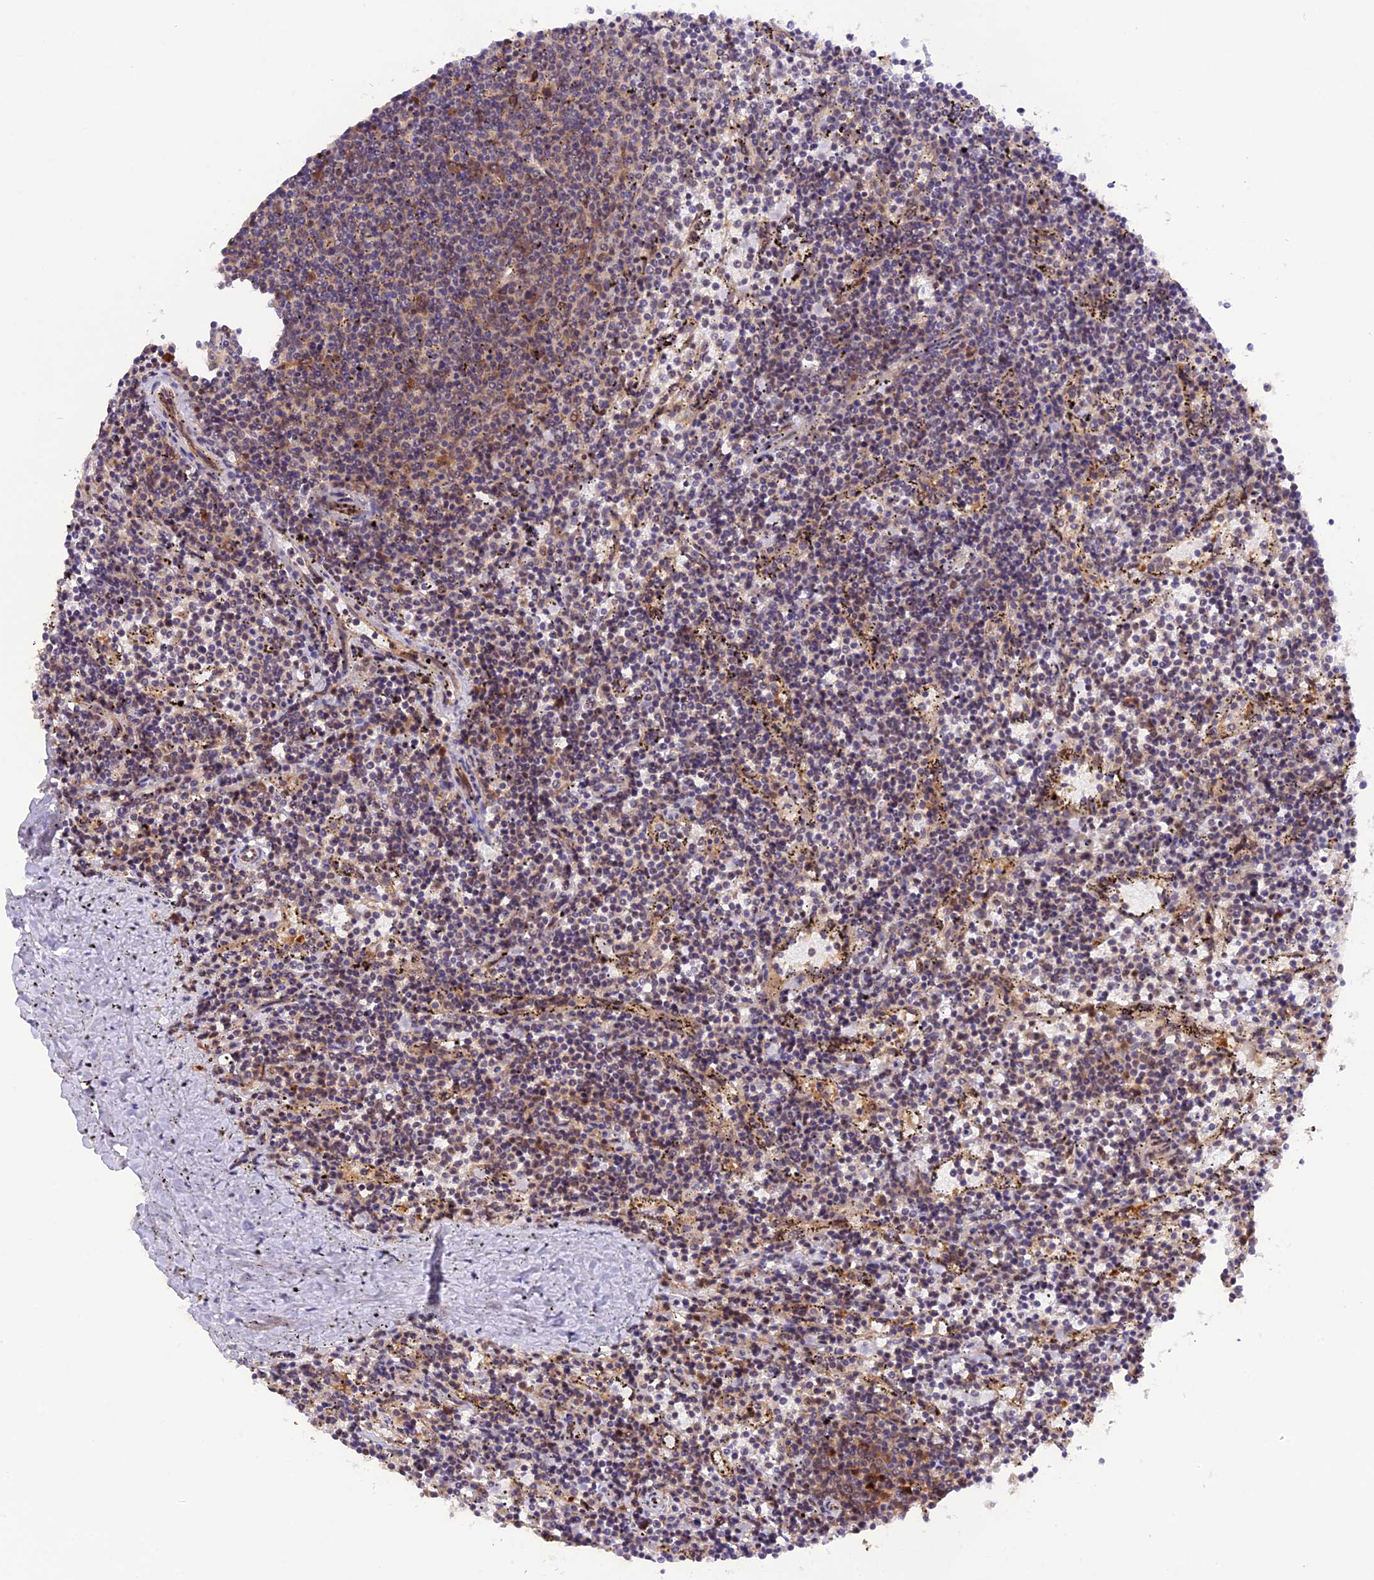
{"staining": {"intensity": "moderate", "quantity": "<25%", "location": "cytoplasmic/membranous"}, "tissue": "lymphoma", "cell_type": "Tumor cells", "image_type": "cancer", "snomed": [{"axis": "morphology", "description": "Malignant lymphoma, non-Hodgkin's type, Low grade"}, {"axis": "topography", "description": "Spleen"}], "caption": "The image exhibits immunohistochemical staining of lymphoma. There is moderate cytoplasmic/membranous positivity is seen in approximately <25% of tumor cells.", "gene": "SAMD4A", "patient": {"sex": "female", "age": 50}}